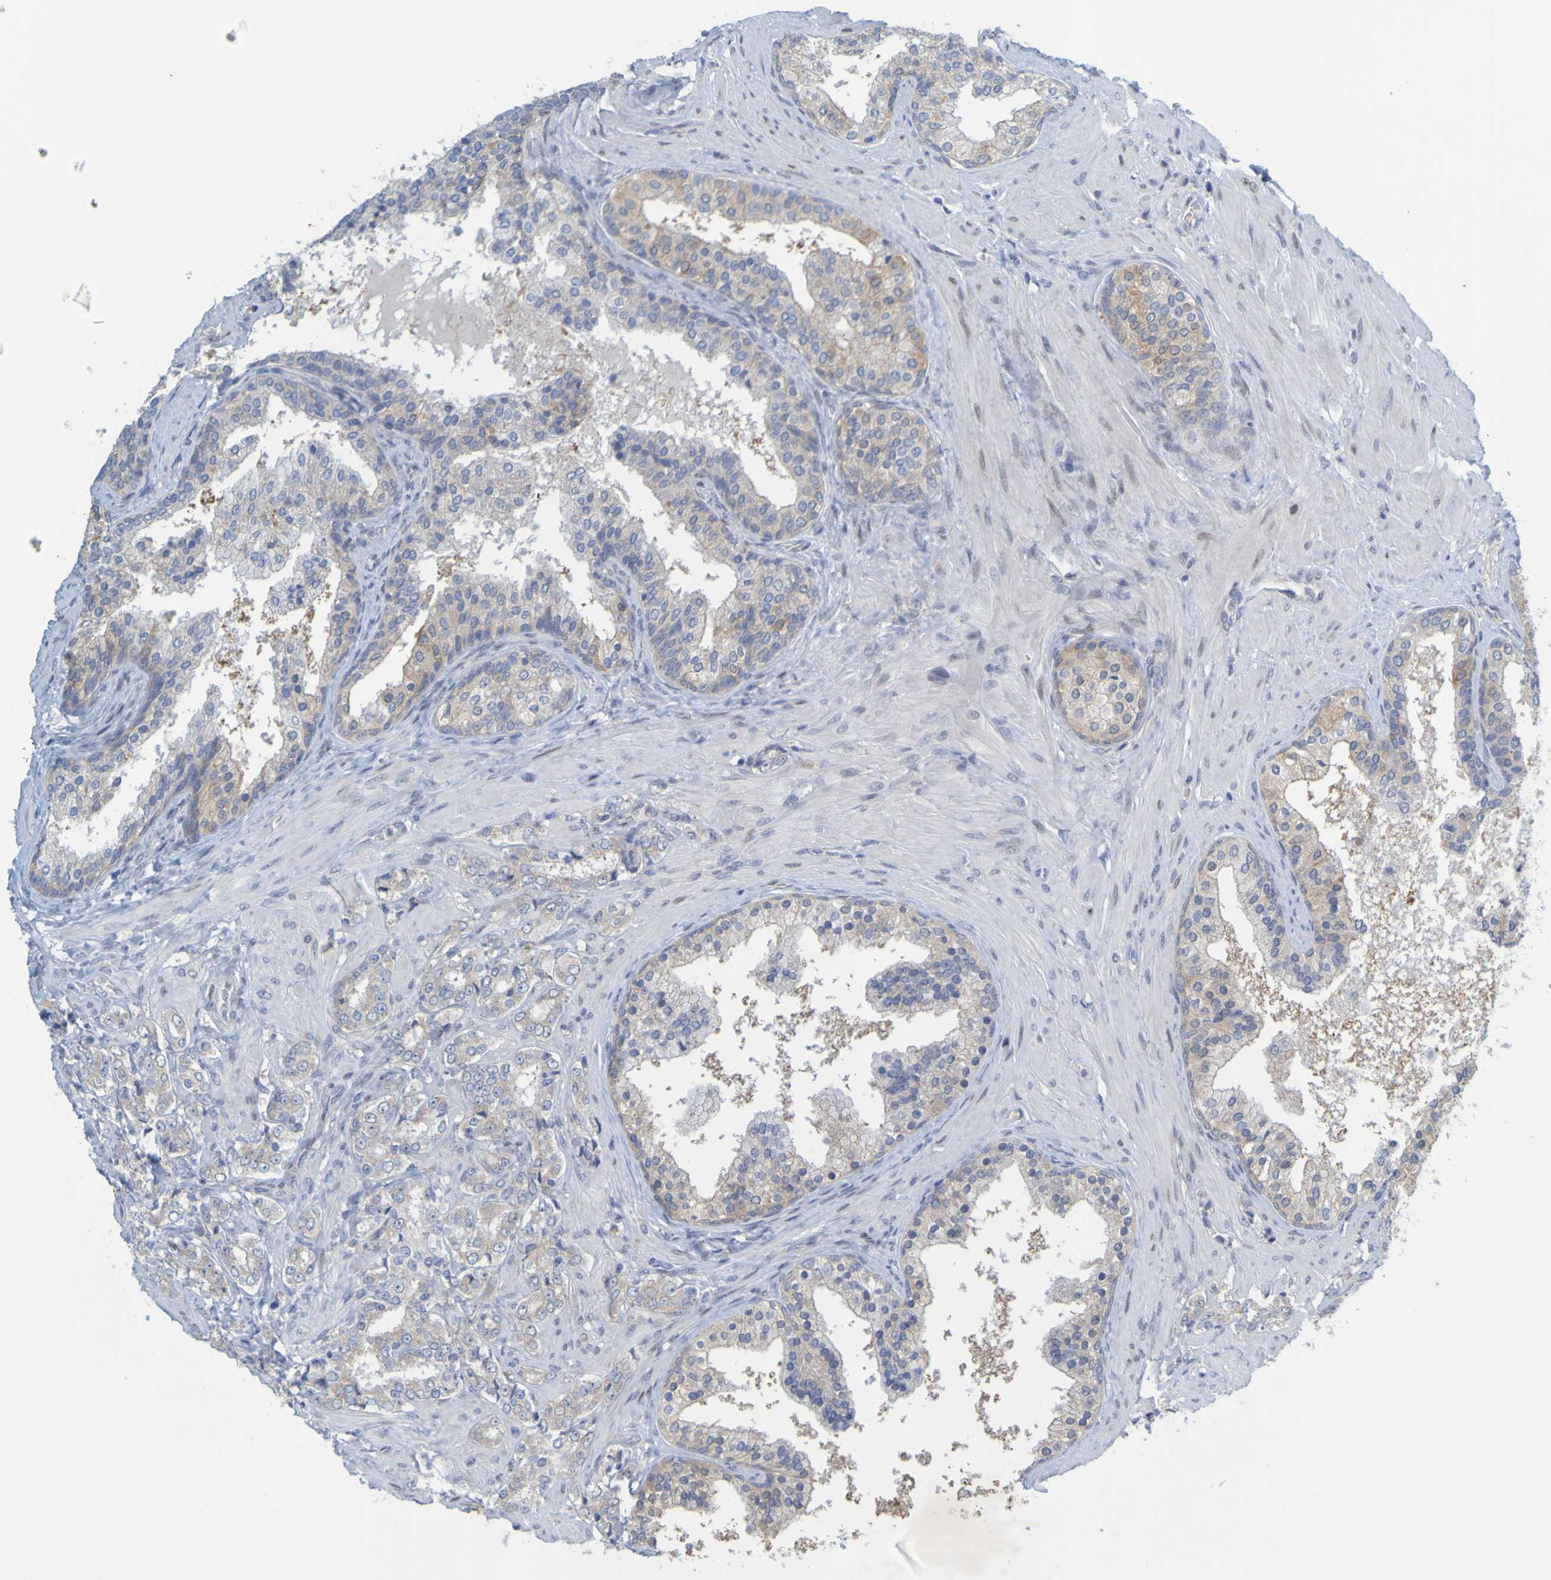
{"staining": {"intensity": "weak", "quantity": "<25%", "location": "cytoplasmic/membranous"}, "tissue": "prostate cancer", "cell_type": "Tumor cells", "image_type": "cancer", "snomed": [{"axis": "morphology", "description": "Adenocarcinoma, Low grade"}, {"axis": "topography", "description": "Prostate"}], "caption": "Tumor cells are negative for brown protein staining in prostate cancer (adenocarcinoma (low-grade)).", "gene": "MAG", "patient": {"sex": "male", "age": 60}}